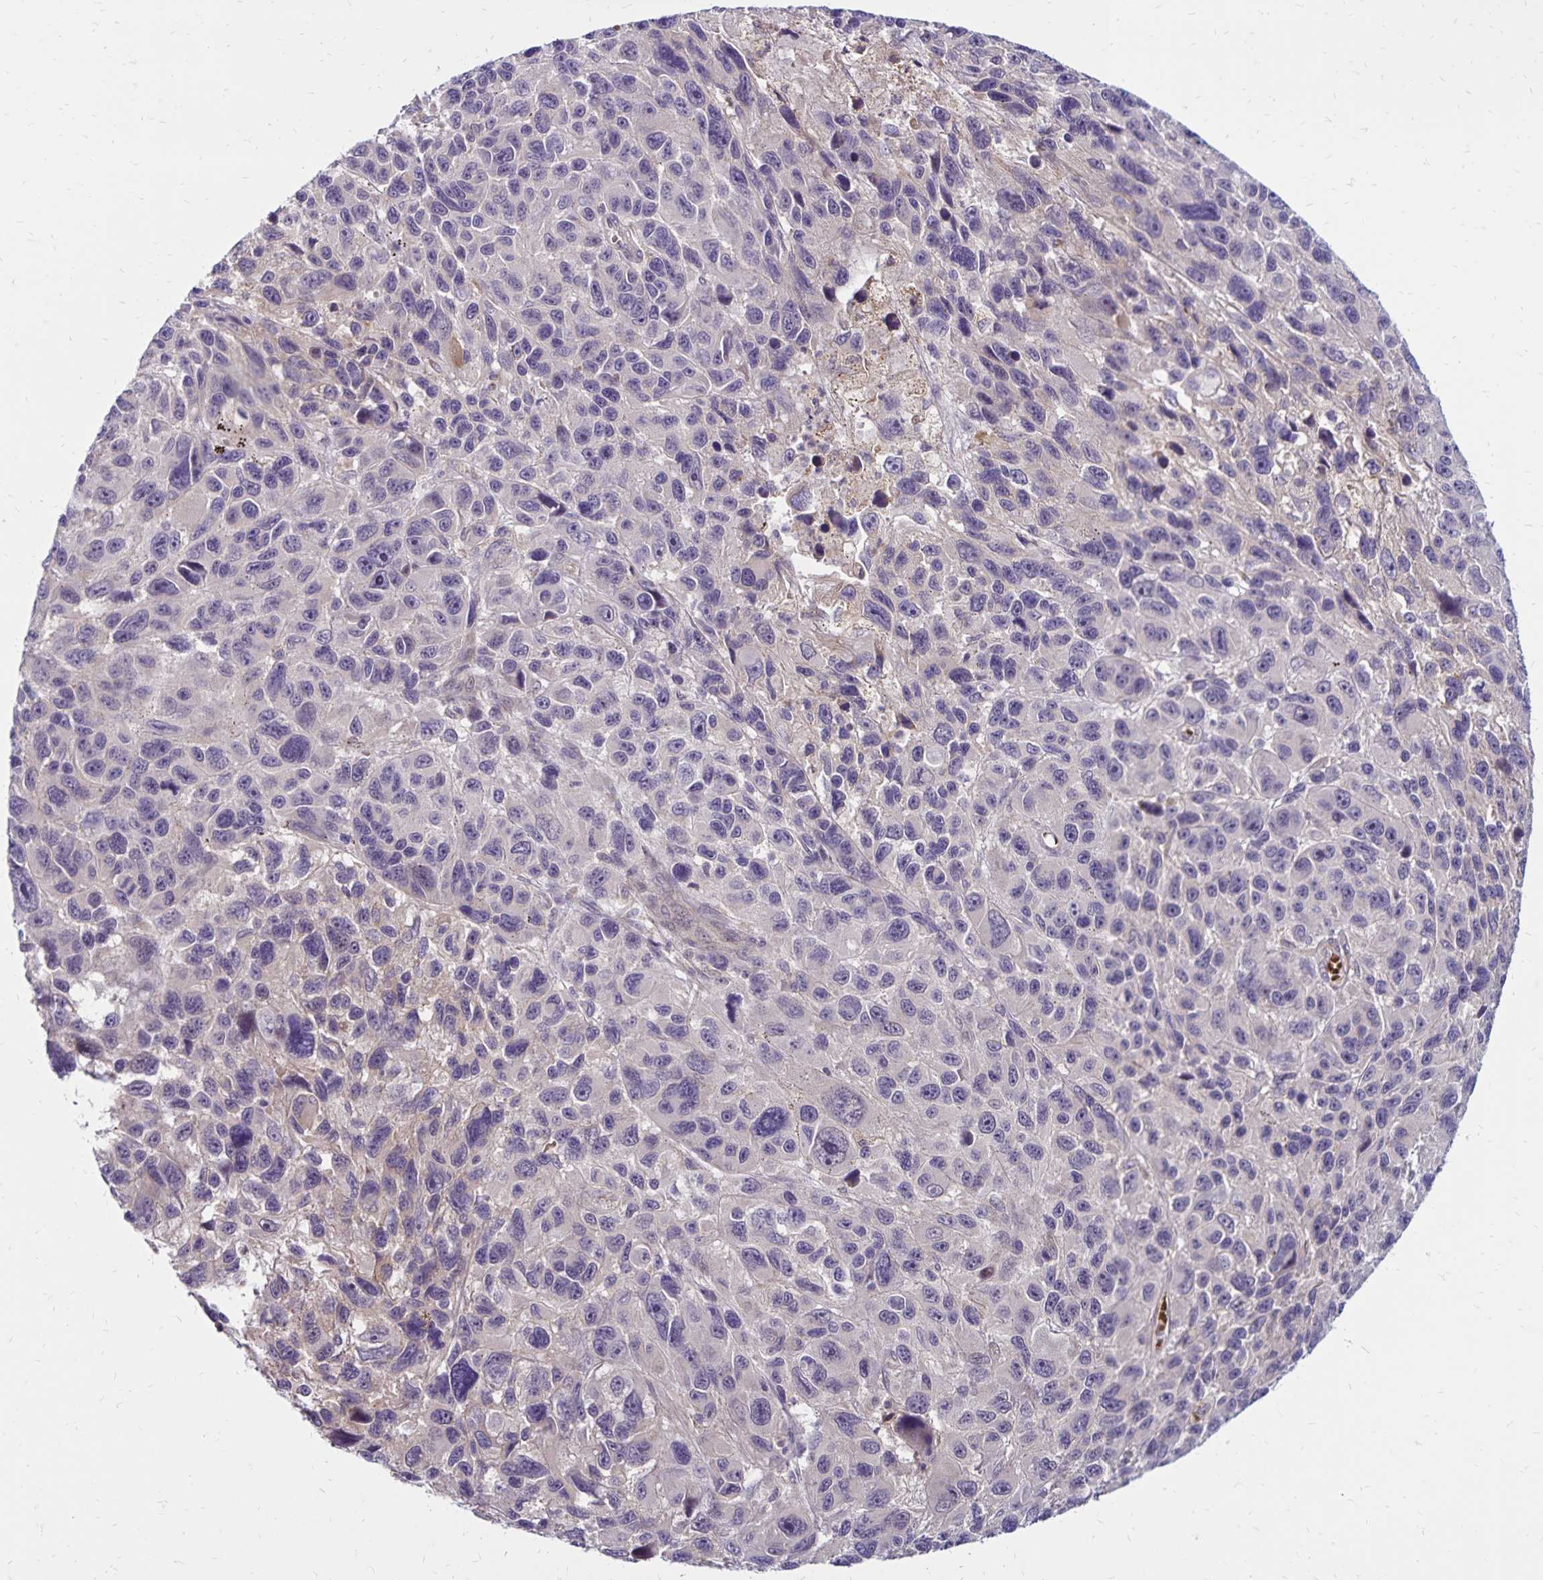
{"staining": {"intensity": "negative", "quantity": "none", "location": "none"}, "tissue": "melanoma", "cell_type": "Tumor cells", "image_type": "cancer", "snomed": [{"axis": "morphology", "description": "Malignant melanoma, NOS"}, {"axis": "topography", "description": "Skin"}], "caption": "Micrograph shows no significant protein positivity in tumor cells of malignant melanoma.", "gene": "FSD1", "patient": {"sex": "male", "age": 53}}